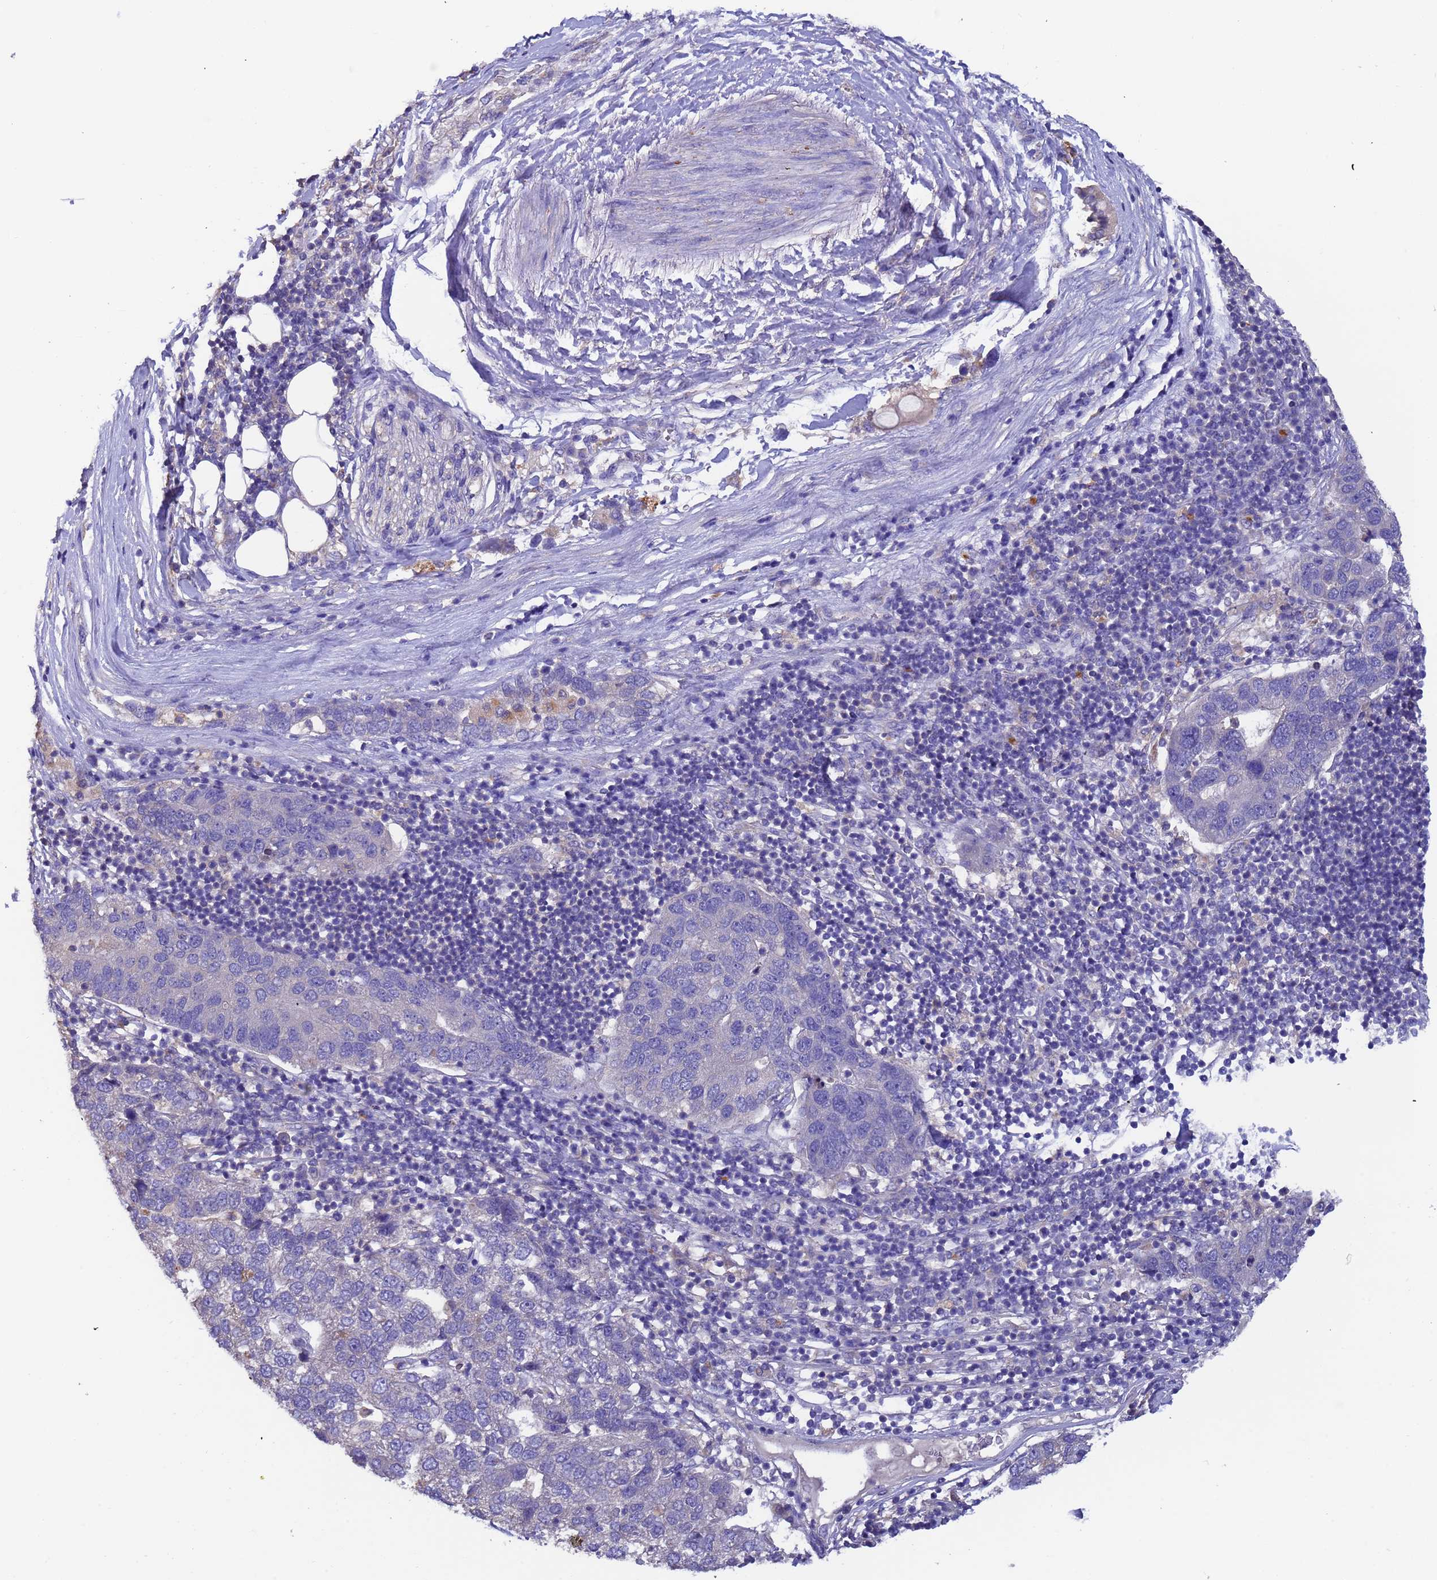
{"staining": {"intensity": "negative", "quantity": "none", "location": "none"}, "tissue": "pancreatic cancer", "cell_type": "Tumor cells", "image_type": "cancer", "snomed": [{"axis": "morphology", "description": "Adenocarcinoma, NOS"}, {"axis": "topography", "description": "Pancreas"}], "caption": "Micrograph shows no protein staining in tumor cells of pancreatic cancer (adenocarcinoma) tissue.", "gene": "SRL", "patient": {"sex": "female", "age": 61}}